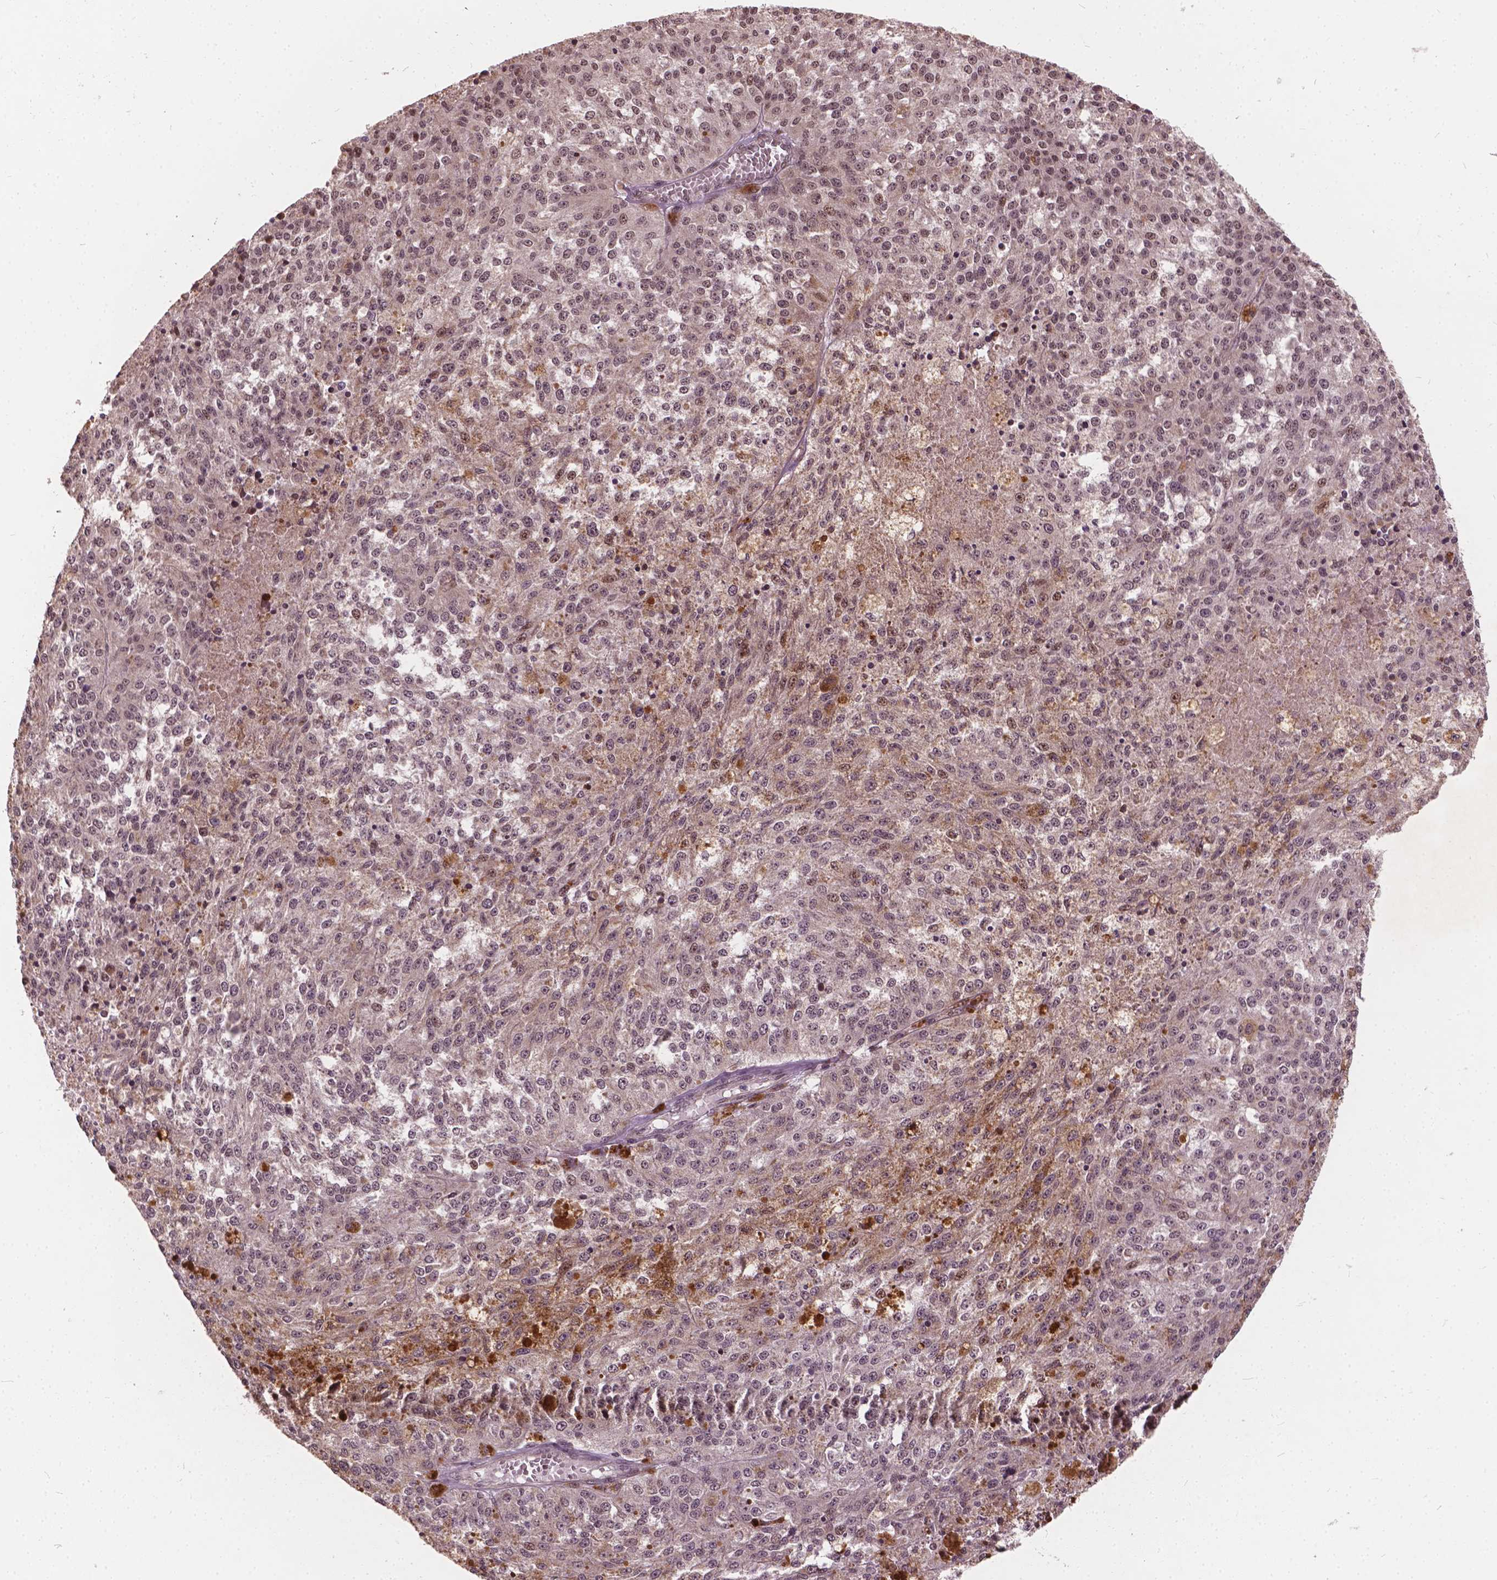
{"staining": {"intensity": "weak", "quantity": "<25%", "location": "nuclear"}, "tissue": "melanoma", "cell_type": "Tumor cells", "image_type": "cancer", "snomed": [{"axis": "morphology", "description": "Malignant melanoma, Metastatic site"}, {"axis": "topography", "description": "Lymph node"}], "caption": "Immunohistochemical staining of human malignant melanoma (metastatic site) displays no significant positivity in tumor cells. Nuclei are stained in blue.", "gene": "GPS2", "patient": {"sex": "female", "age": 64}}